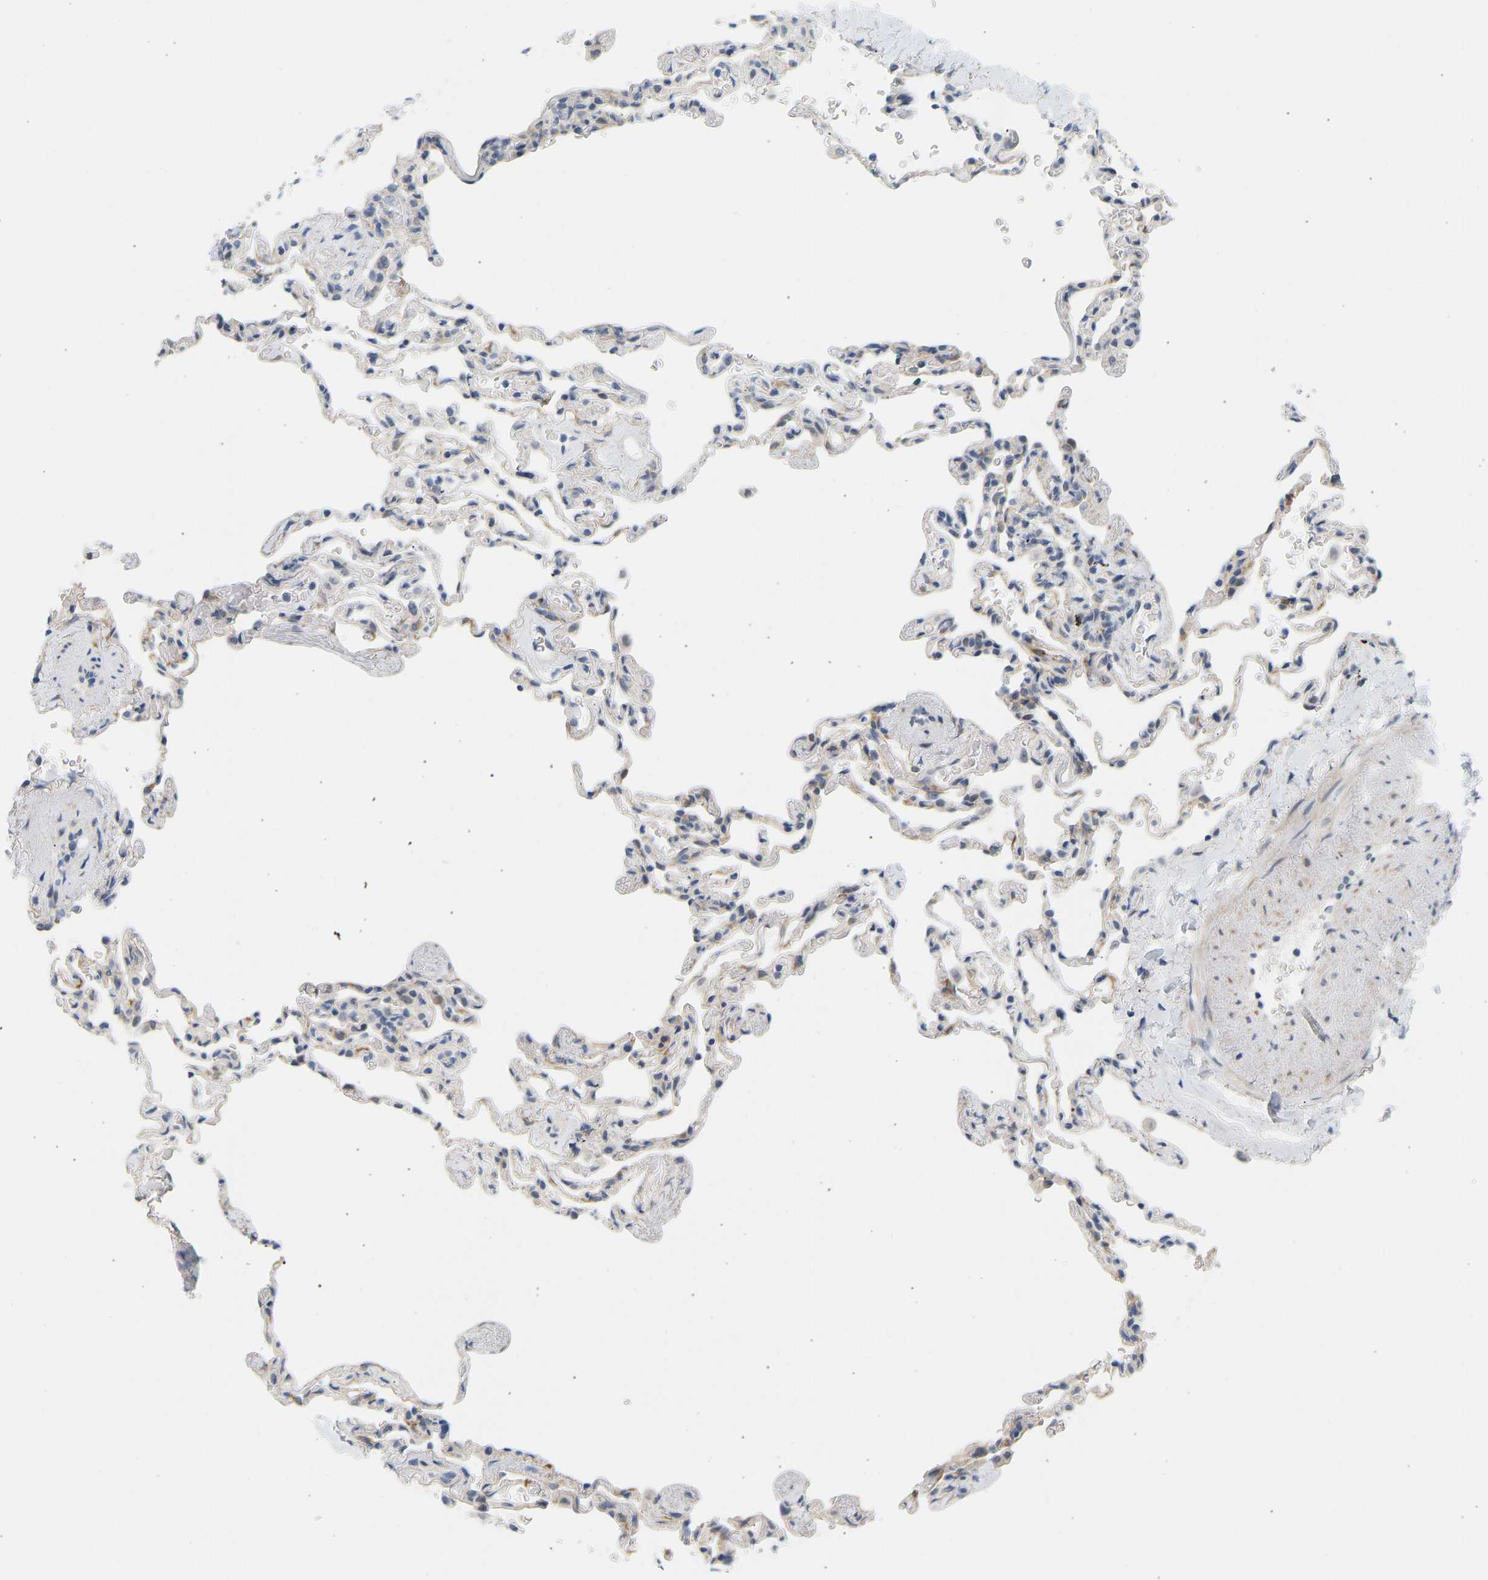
{"staining": {"intensity": "negative", "quantity": "none", "location": "none"}, "tissue": "lung", "cell_type": "Alveolar cells", "image_type": "normal", "snomed": [{"axis": "morphology", "description": "Normal tissue, NOS"}, {"axis": "topography", "description": "Lung"}], "caption": "Alveolar cells show no significant protein staining in unremarkable lung. (IHC, brightfield microscopy, high magnification).", "gene": "BAG1", "patient": {"sex": "male", "age": 59}}